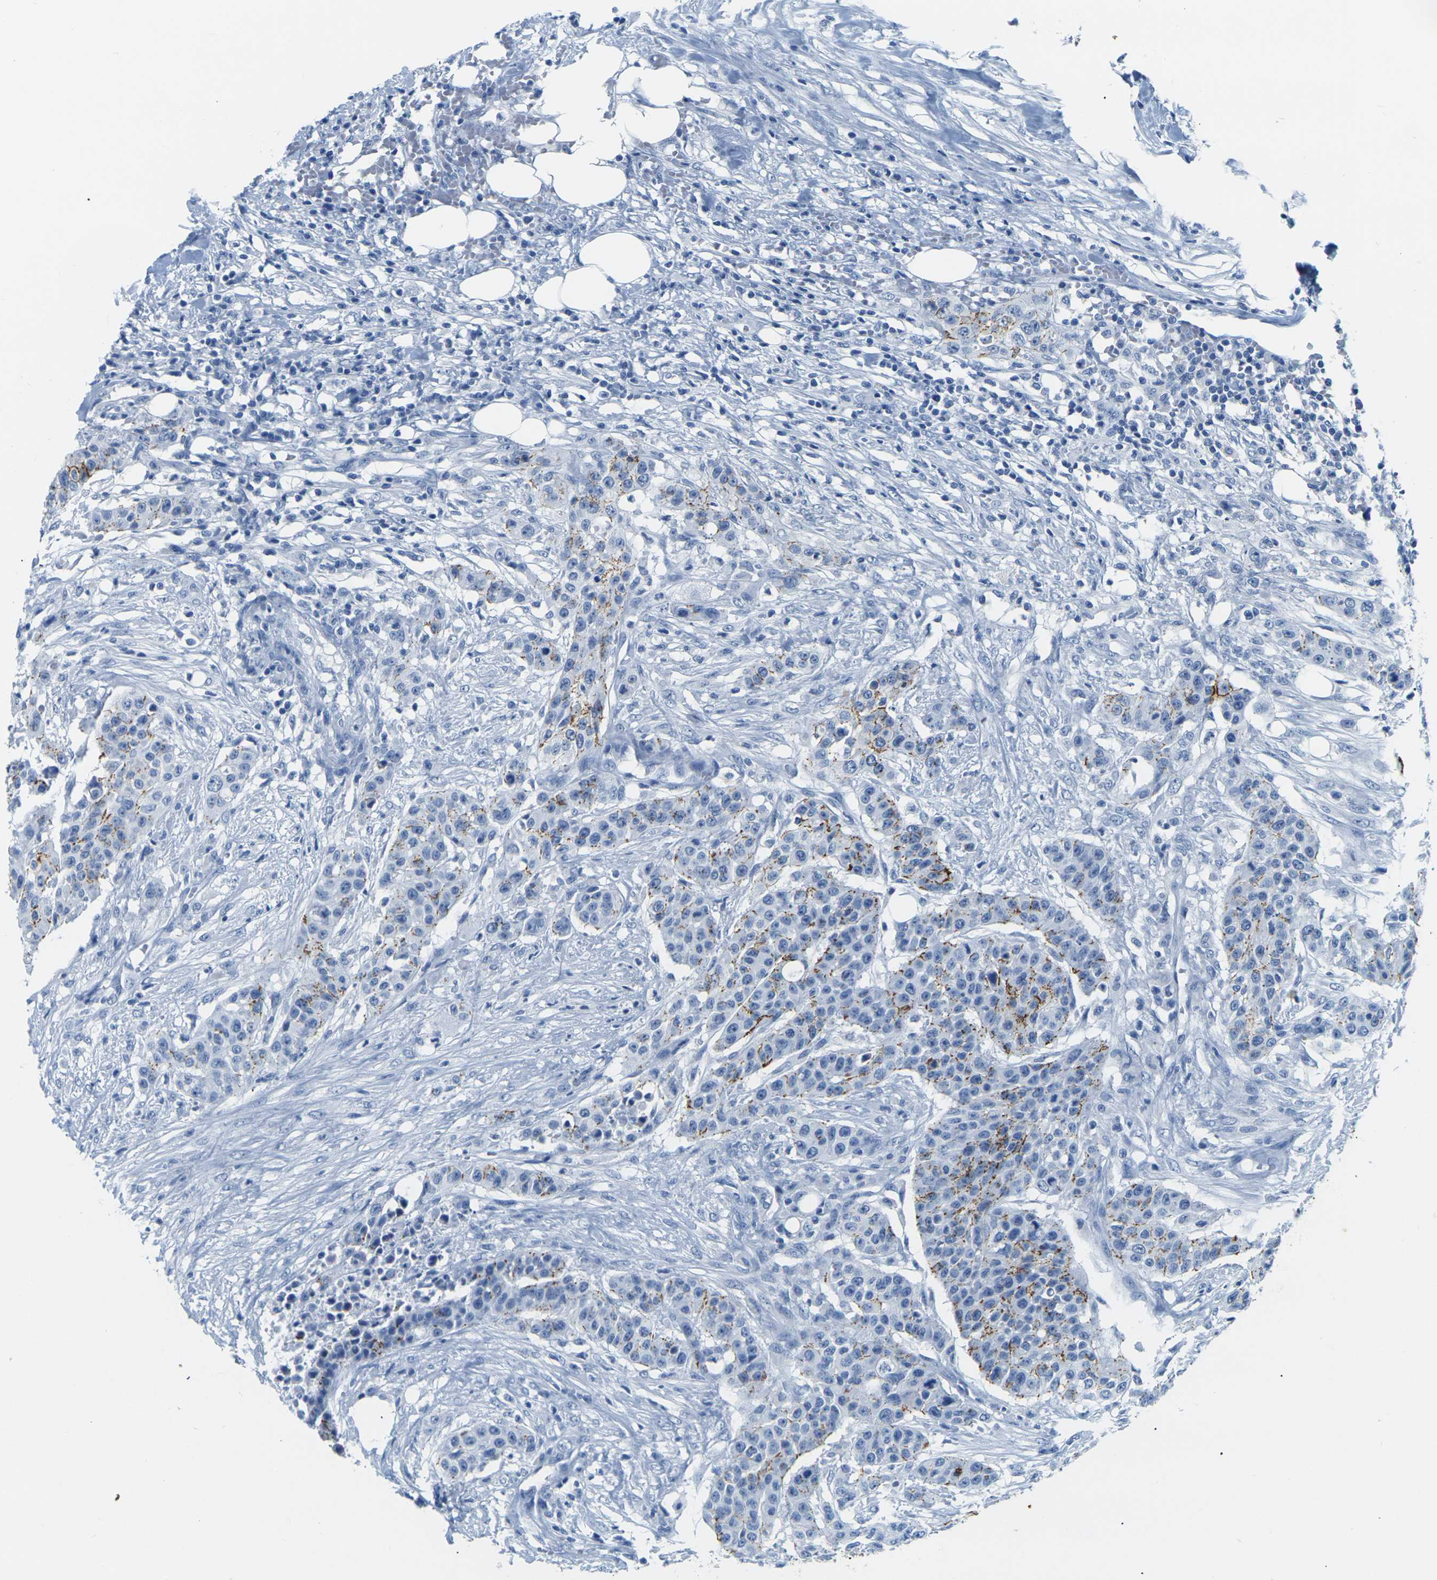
{"staining": {"intensity": "strong", "quantity": "25%-75%", "location": "cytoplasmic/membranous"}, "tissue": "urothelial cancer", "cell_type": "Tumor cells", "image_type": "cancer", "snomed": [{"axis": "morphology", "description": "Urothelial carcinoma, High grade"}, {"axis": "topography", "description": "Urinary bladder"}], "caption": "Tumor cells reveal high levels of strong cytoplasmic/membranous expression in about 25%-75% of cells in urothelial cancer.", "gene": "CLDN7", "patient": {"sex": "male", "age": 74}}